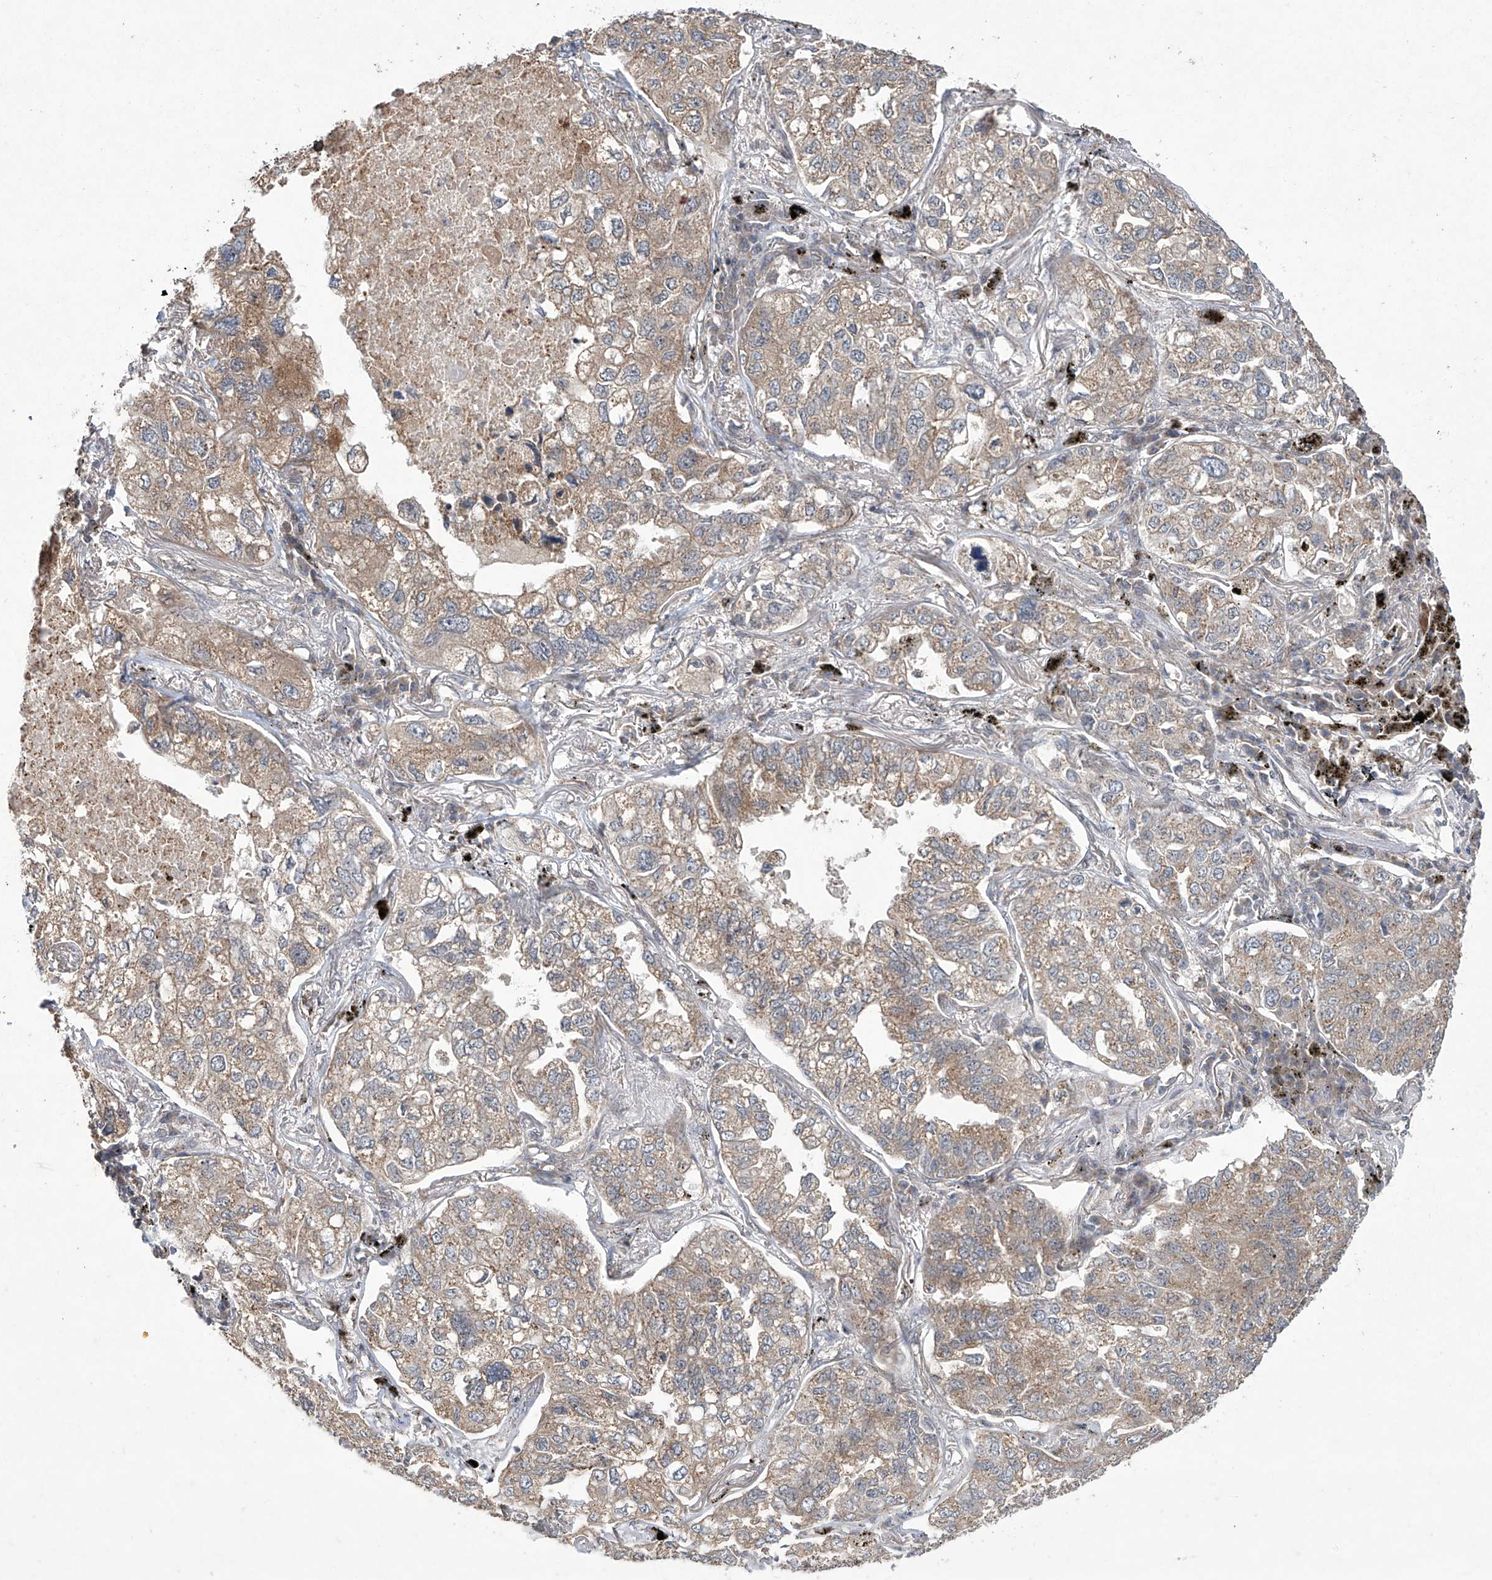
{"staining": {"intensity": "weak", "quantity": "25%-75%", "location": "cytoplasmic/membranous"}, "tissue": "lung cancer", "cell_type": "Tumor cells", "image_type": "cancer", "snomed": [{"axis": "morphology", "description": "Adenocarcinoma, NOS"}, {"axis": "topography", "description": "Lung"}], "caption": "Adenocarcinoma (lung) stained with DAB (3,3'-diaminobenzidine) immunohistochemistry (IHC) displays low levels of weak cytoplasmic/membranous staining in approximately 25%-75% of tumor cells.", "gene": "TRIM60", "patient": {"sex": "male", "age": 65}}